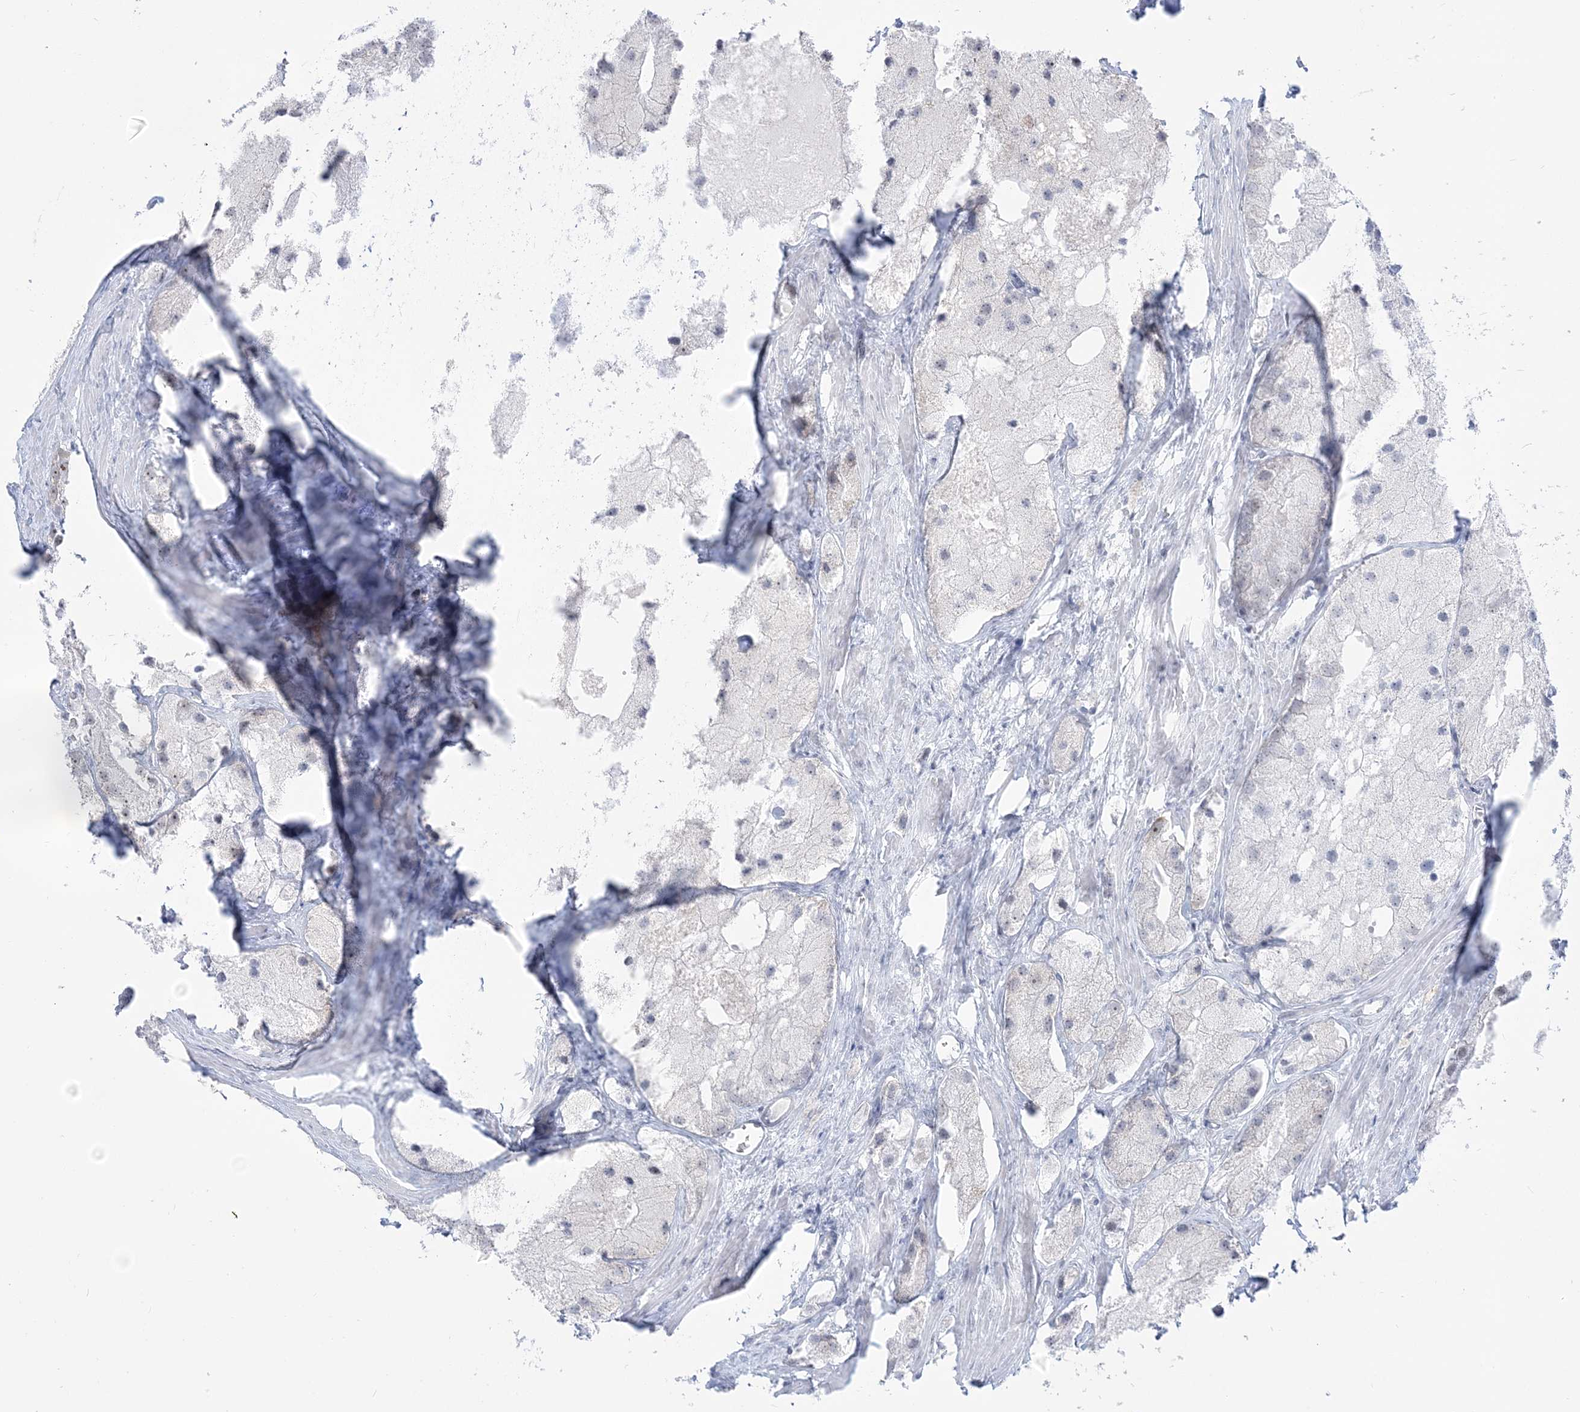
{"staining": {"intensity": "moderate", "quantity": "<25%", "location": "nuclear"}, "tissue": "prostate cancer", "cell_type": "Tumor cells", "image_type": "cancer", "snomed": [{"axis": "morphology", "description": "Adenocarcinoma, Low grade"}, {"axis": "topography", "description": "Prostate"}], "caption": "About <25% of tumor cells in human prostate cancer (low-grade adenocarcinoma) exhibit moderate nuclear protein staining as visualized by brown immunohistochemical staining.", "gene": "DDX21", "patient": {"sex": "male", "age": 69}}